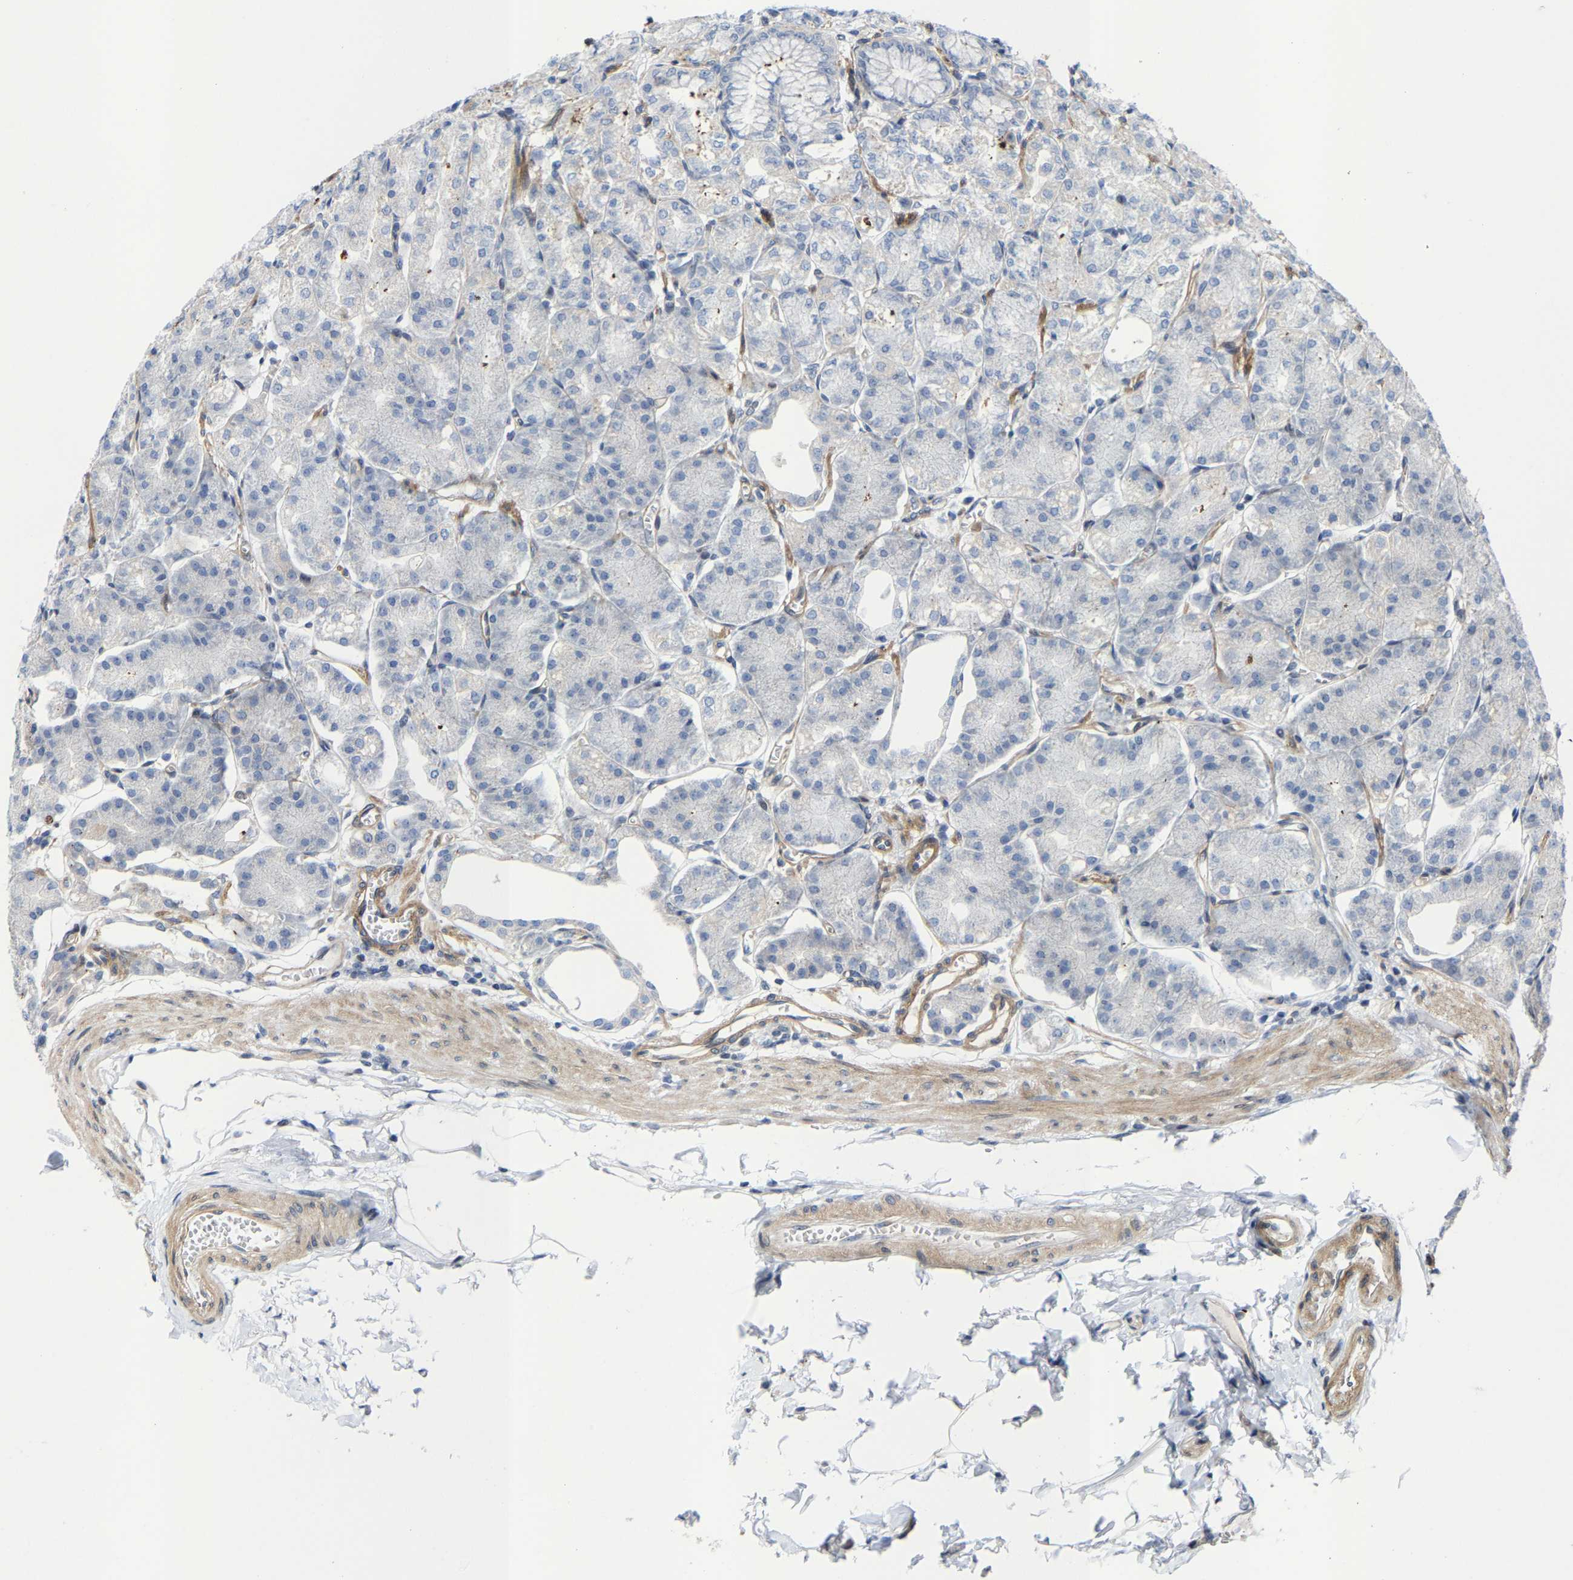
{"staining": {"intensity": "weak", "quantity": "25%-75%", "location": "cytoplasmic/membranous"}, "tissue": "stomach", "cell_type": "Glandular cells", "image_type": "normal", "snomed": [{"axis": "morphology", "description": "Normal tissue, NOS"}, {"axis": "topography", "description": "Stomach, lower"}], "caption": "Immunohistochemistry (IHC) staining of unremarkable stomach, which reveals low levels of weak cytoplasmic/membranous expression in approximately 25%-75% of glandular cells indicating weak cytoplasmic/membranous protein positivity. The staining was performed using DAB (brown) for protein detection and nuclei were counterstained in hematoxylin (blue).", "gene": "TGFB1I1", "patient": {"sex": "male", "age": 71}}